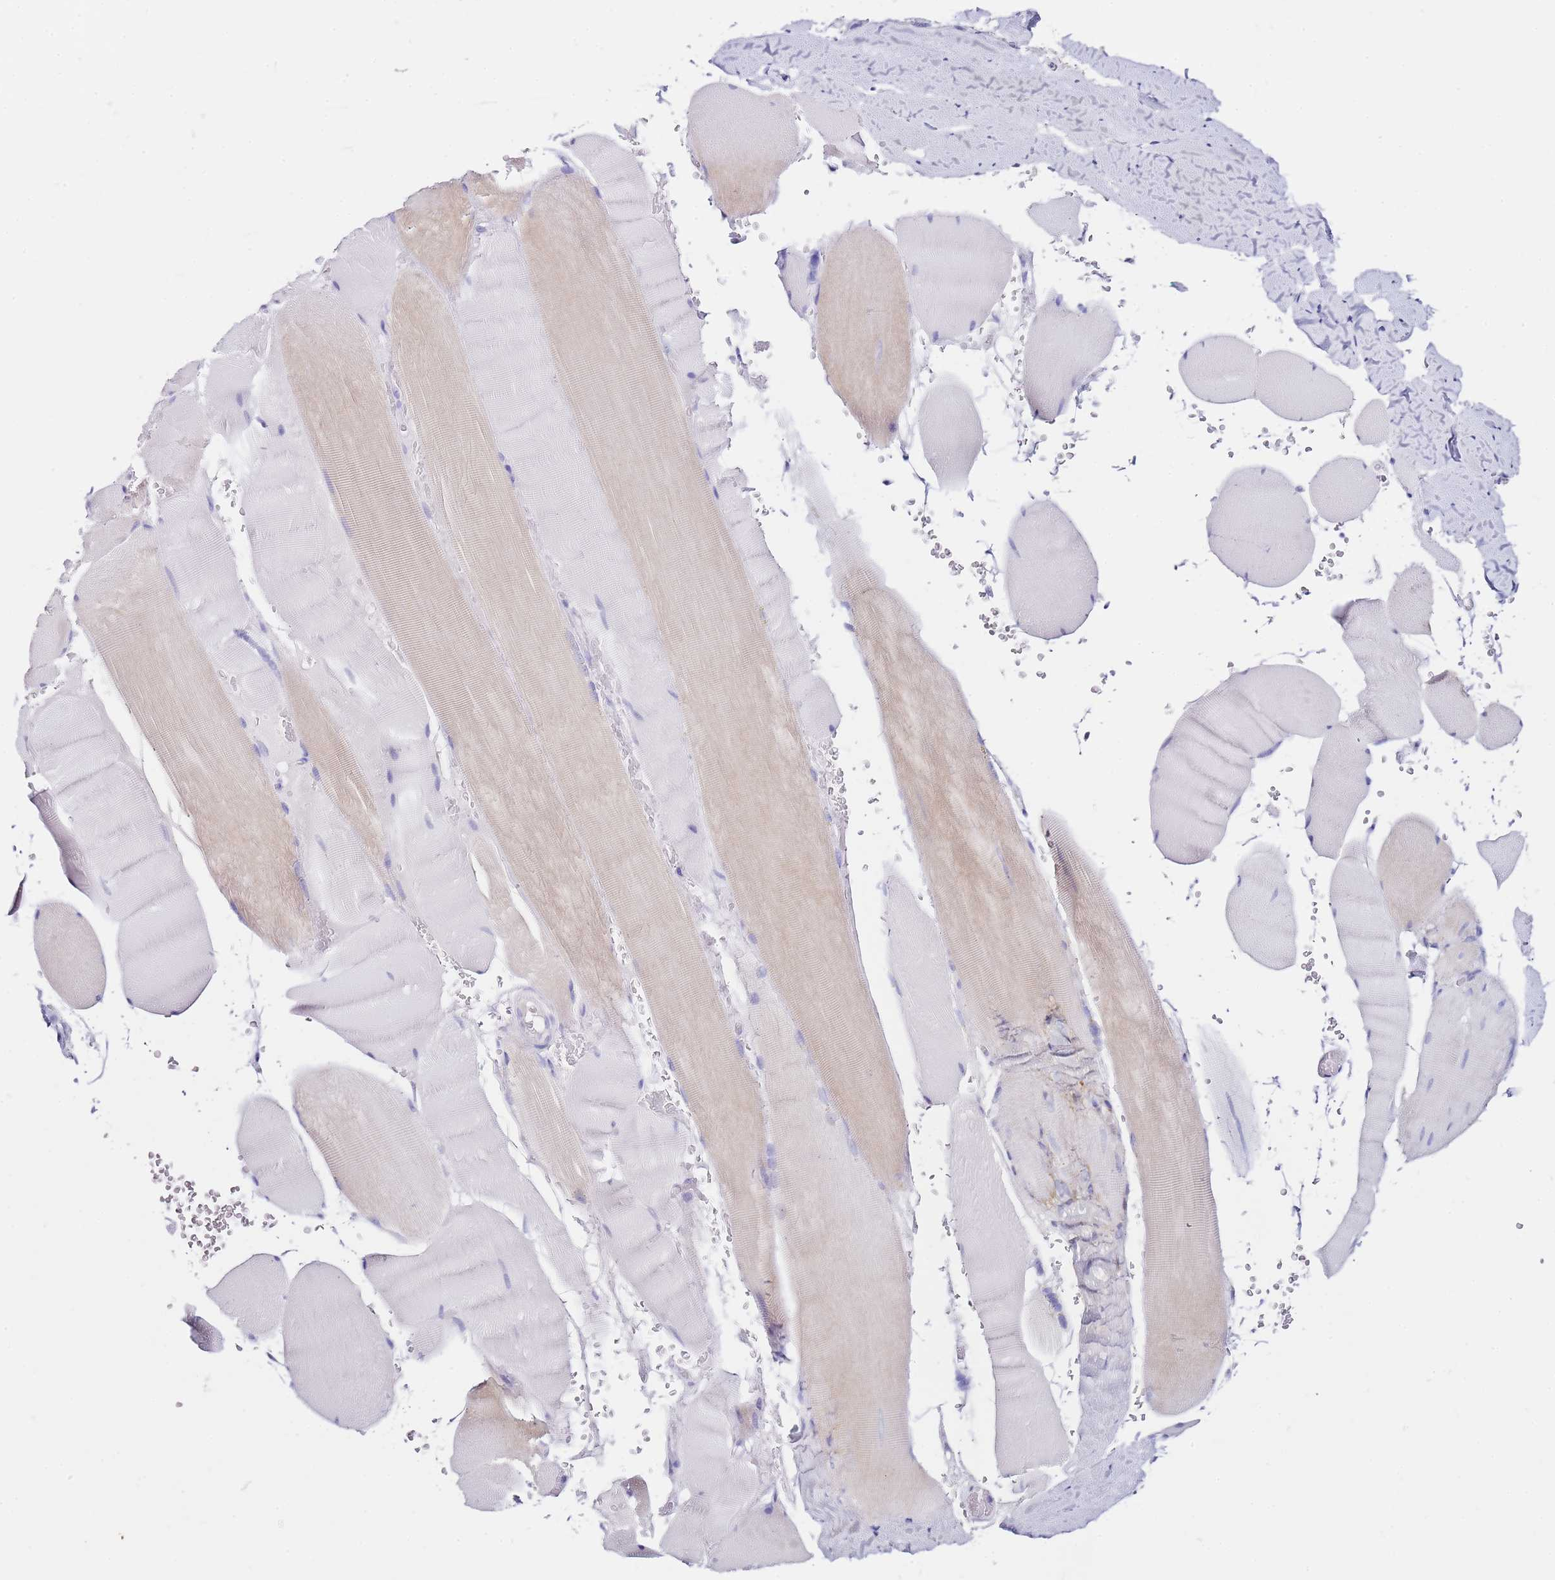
{"staining": {"intensity": "weak", "quantity": "<25%", "location": "cytoplasmic/membranous"}, "tissue": "skeletal muscle", "cell_type": "Myocytes", "image_type": "normal", "snomed": [{"axis": "morphology", "description": "Normal tissue, NOS"}, {"axis": "topography", "description": "Skeletal muscle"}, {"axis": "topography", "description": "Head-Neck"}], "caption": "High magnification brightfield microscopy of unremarkable skeletal muscle stained with DAB (brown) and counterstained with hematoxylin (blue): myocytes show no significant expression.", "gene": "PTBP2", "patient": {"sex": "male", "age": 66}}